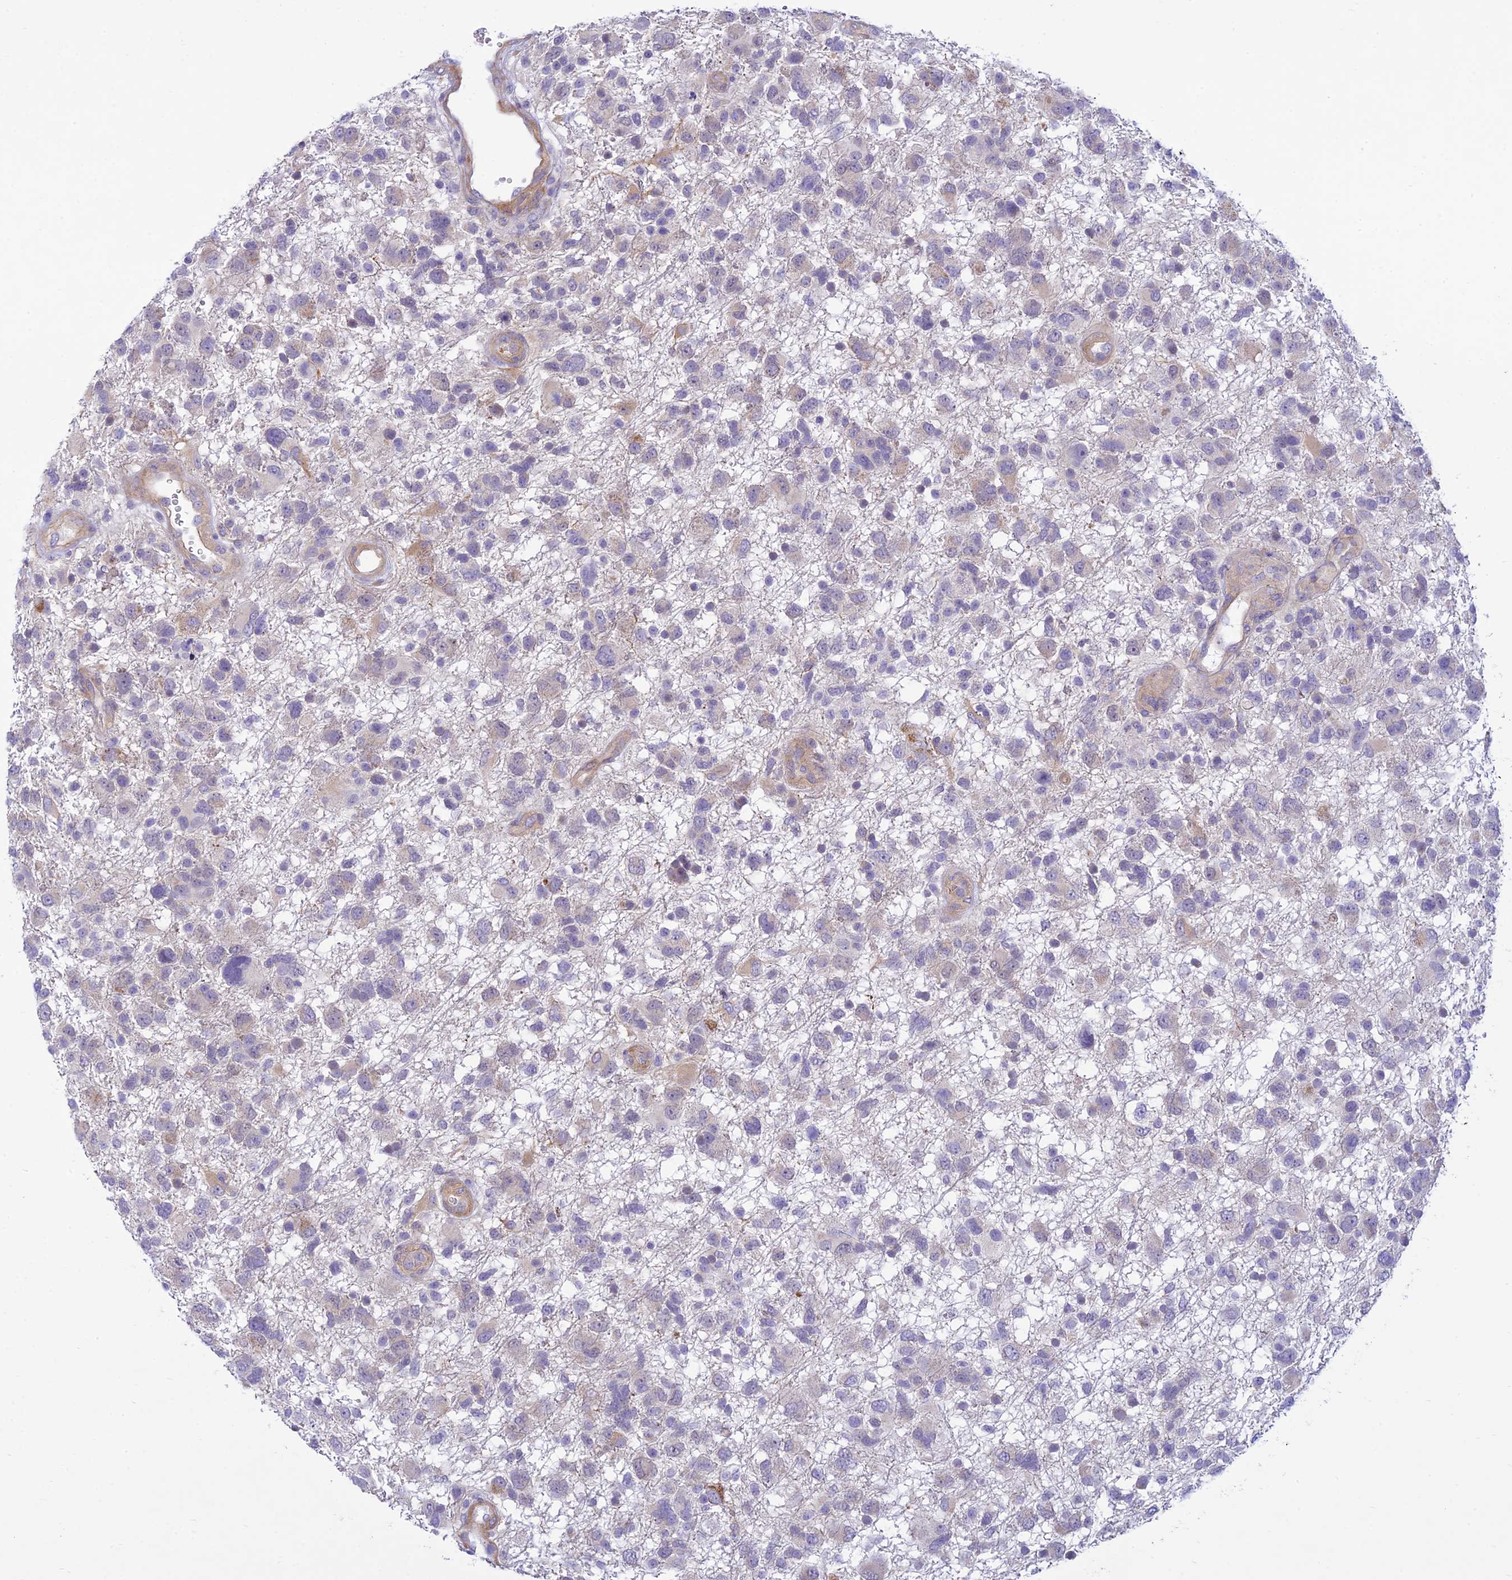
{"staining": {"intensity": "weak", "quantity": "<25%", "location": "cytoplasmic/membranous"}, "tissue": "glioma", "cell_type": "Tumor cells", "image_type": "cancer", "snomed": [{"axis": "morphology", "description": "Glioma, malignant, High grade"}, {"axis": "topography", "description": "Brain"}], "caption": "Immunohistochemistry of malignant glioma (high-grade) displays no positivity in tumor cells.", "gene": "FBXW4", "patient": {"sex": "male", "age": 61}}